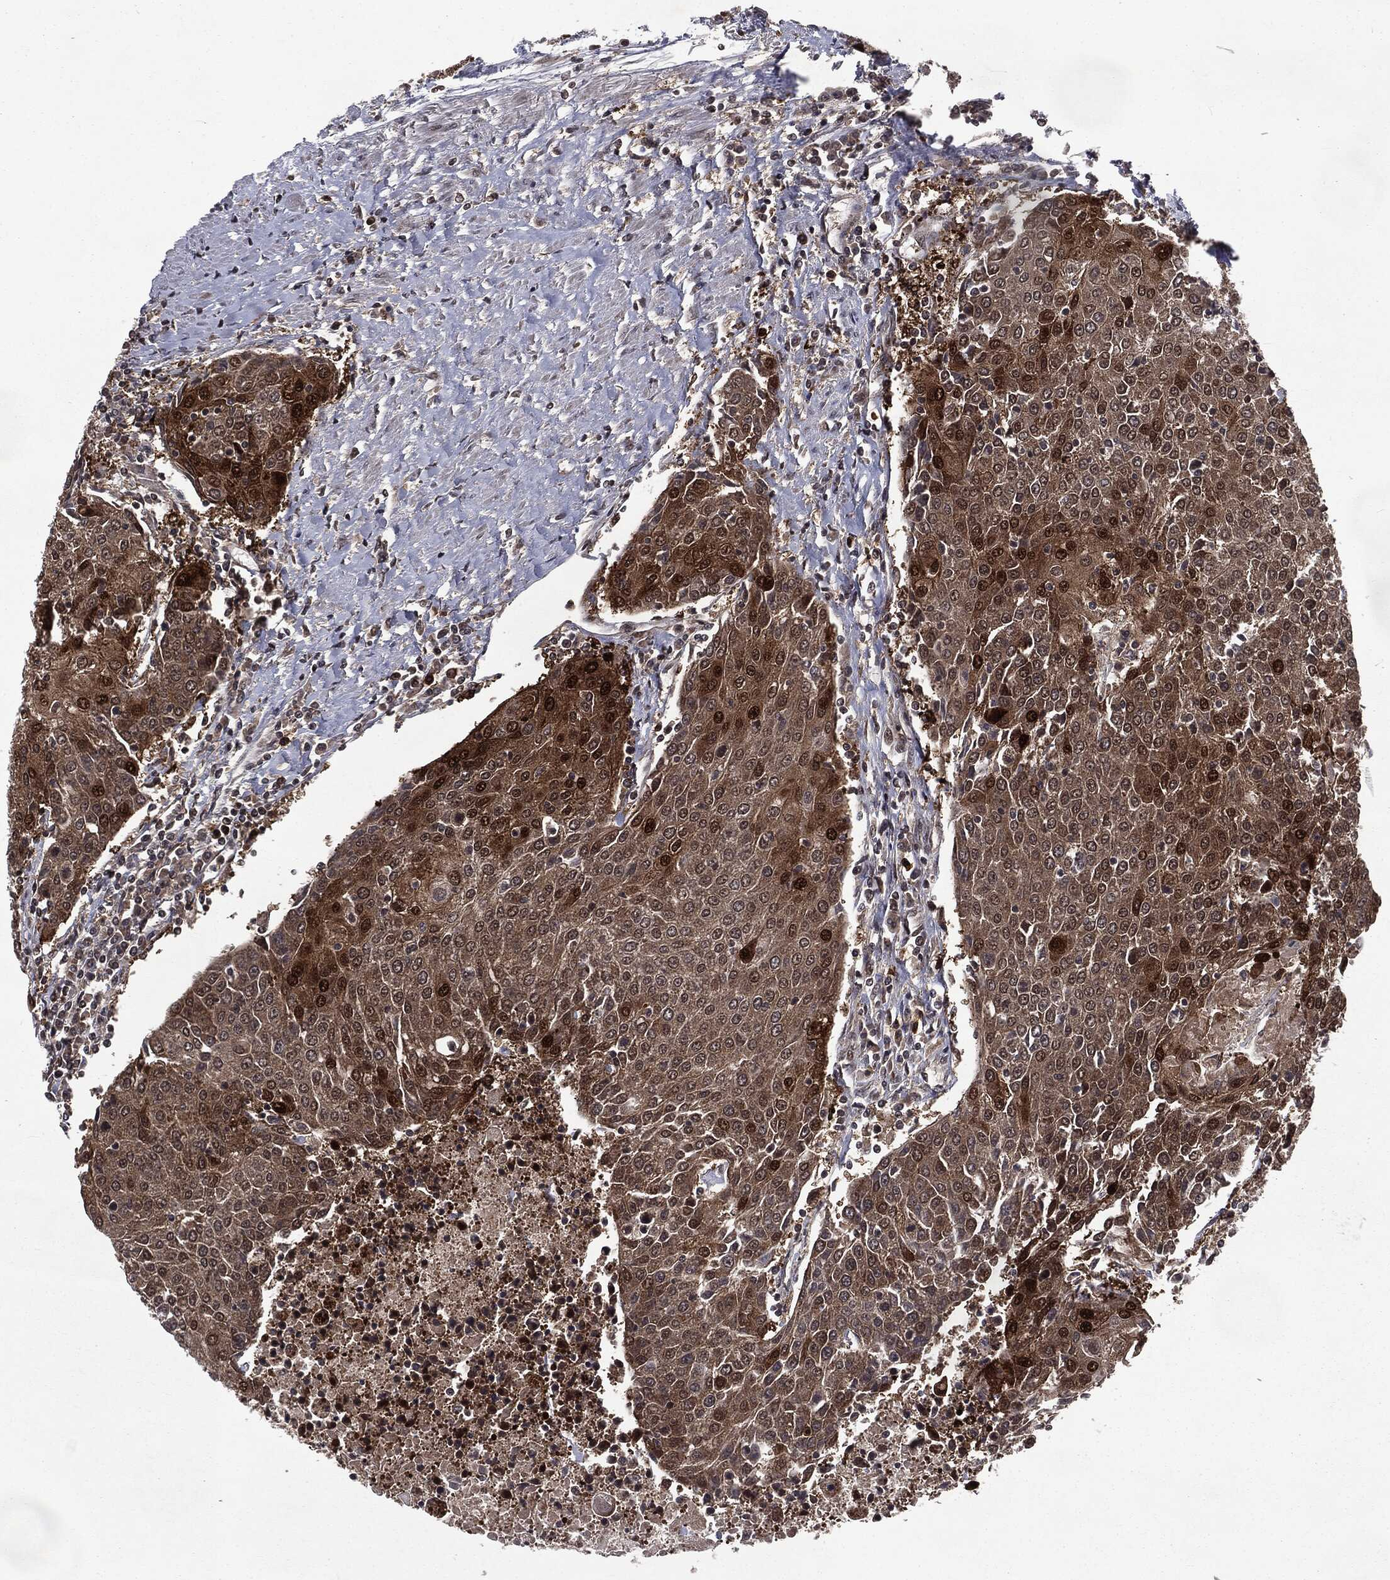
{"staining": {"intensity": "moderate", "quantity": "25%-75%", "location": "cytoplasmic/membranous,nuclear"}, "tissue": "urothelial cancer", "cell_type": "Tumor cells", "image_type": "cancer", "snomed": [{"axis": "morphology", "description": "Urothelial carcinoma, High grade"}, {"axis": "topography", "description": "Urinary bladder"}], "caption": "A medium amount of moderate cytoplasmic/membranous and nuclear expression is identified in about 25%-75% of tumor cells in urothelial cancer tissue.", "gene": "STAU2", "patient": {"sex": "female", "age": 85}}